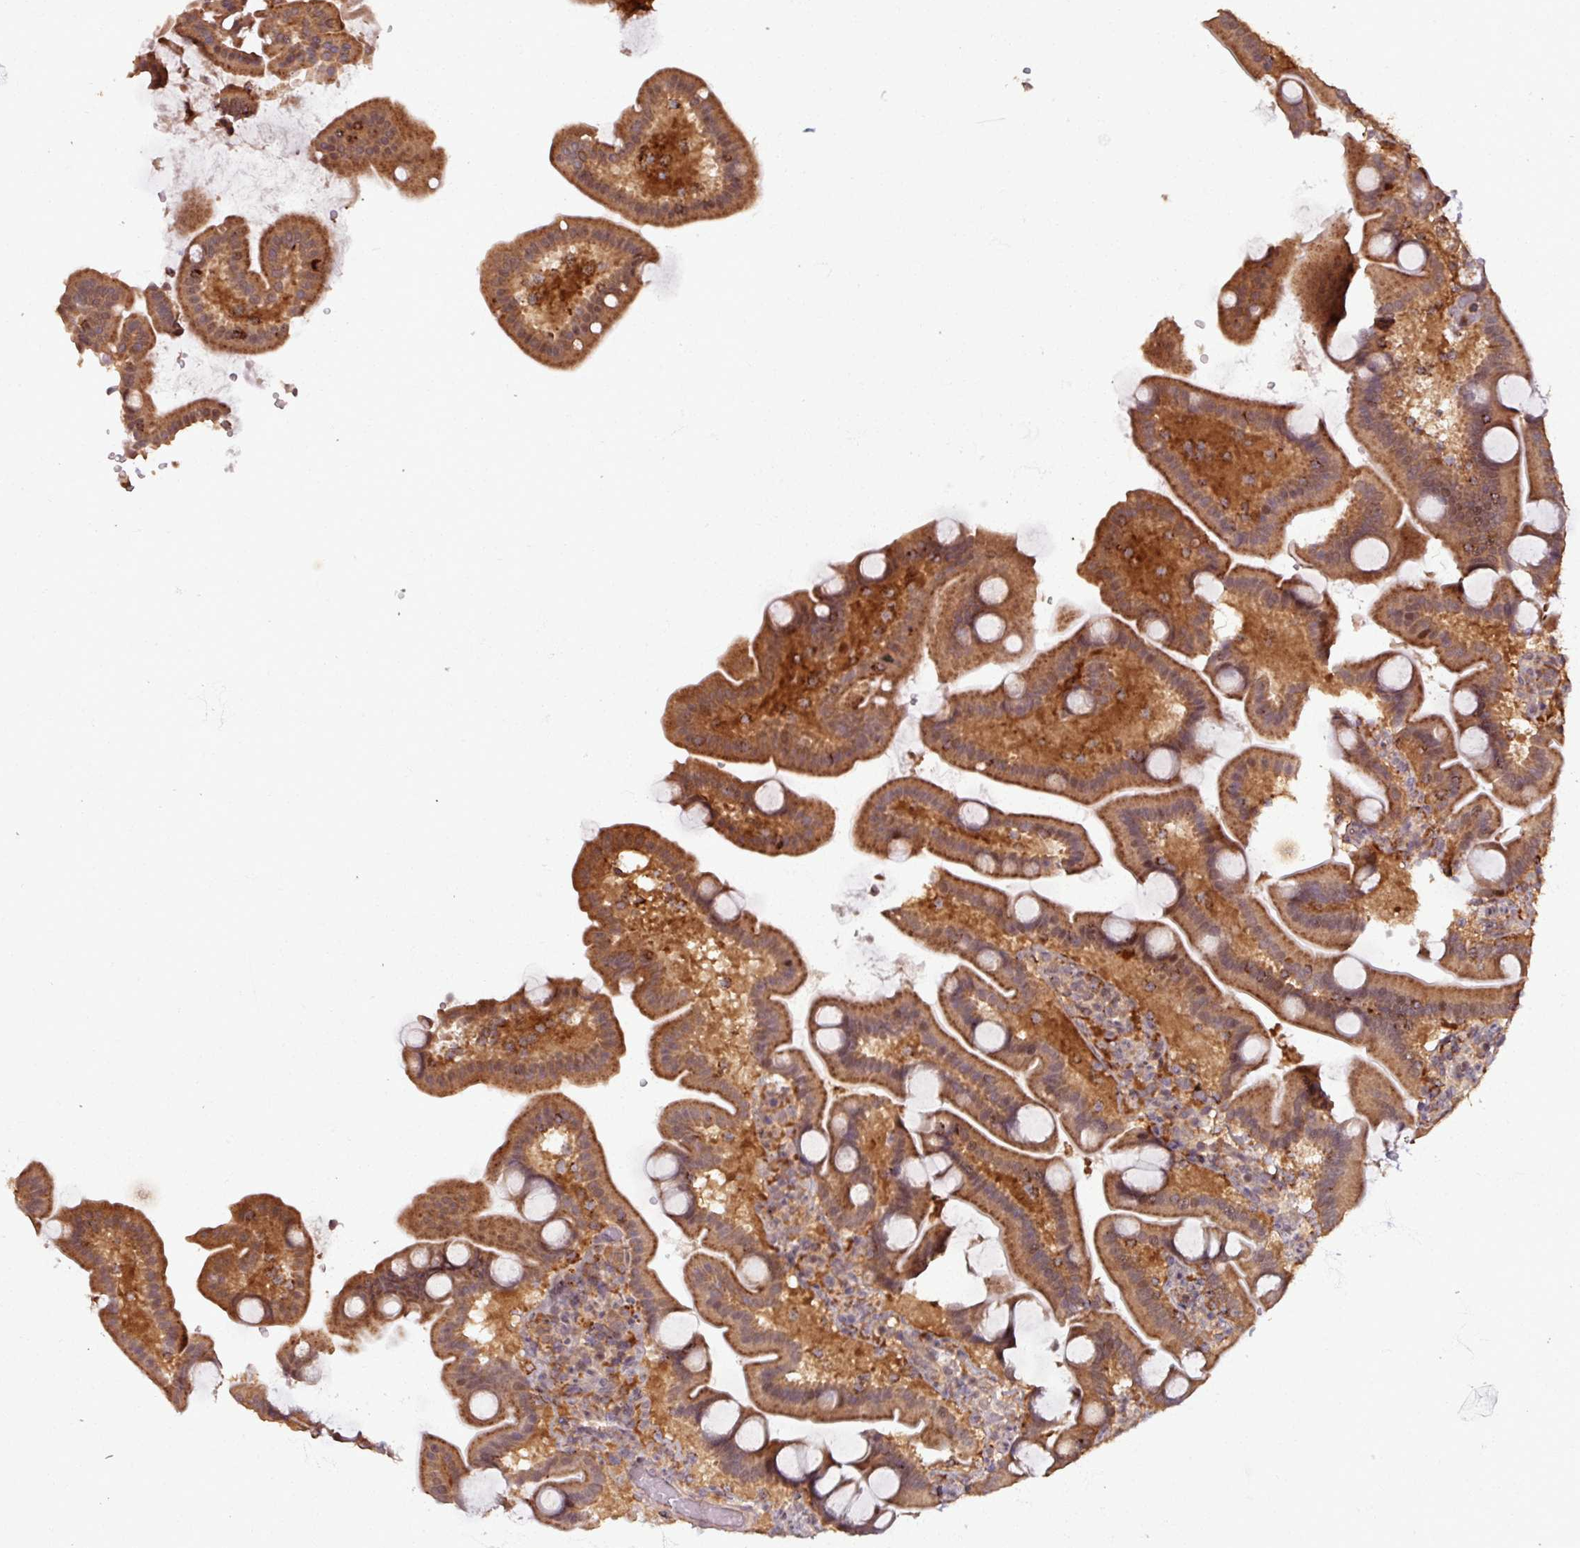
{"staining": {"intensity": "moderate", "quantity": ">75%", "location": "cytoplasmic/membranous,nuclear"}, "tissue": "duodenum", "cell_type": "Glandular cells", "image_type": "normal", "snomed": [{"axis": "morphology", "description": "Normal tissue, NOS"}, {"axis": "topography", "description": "Duodenum"}], "caption": "A micrograph of duodenum stained for a protein shows moderate cytoplasmic/membranous,nuclear brown staining in glandular cells. Immunohistochemistry (ihc) stains the protein in brown and the nuclei are stained blue.", "gene": "OR6B1", "patient": {"sex": "male", "age": 55}}